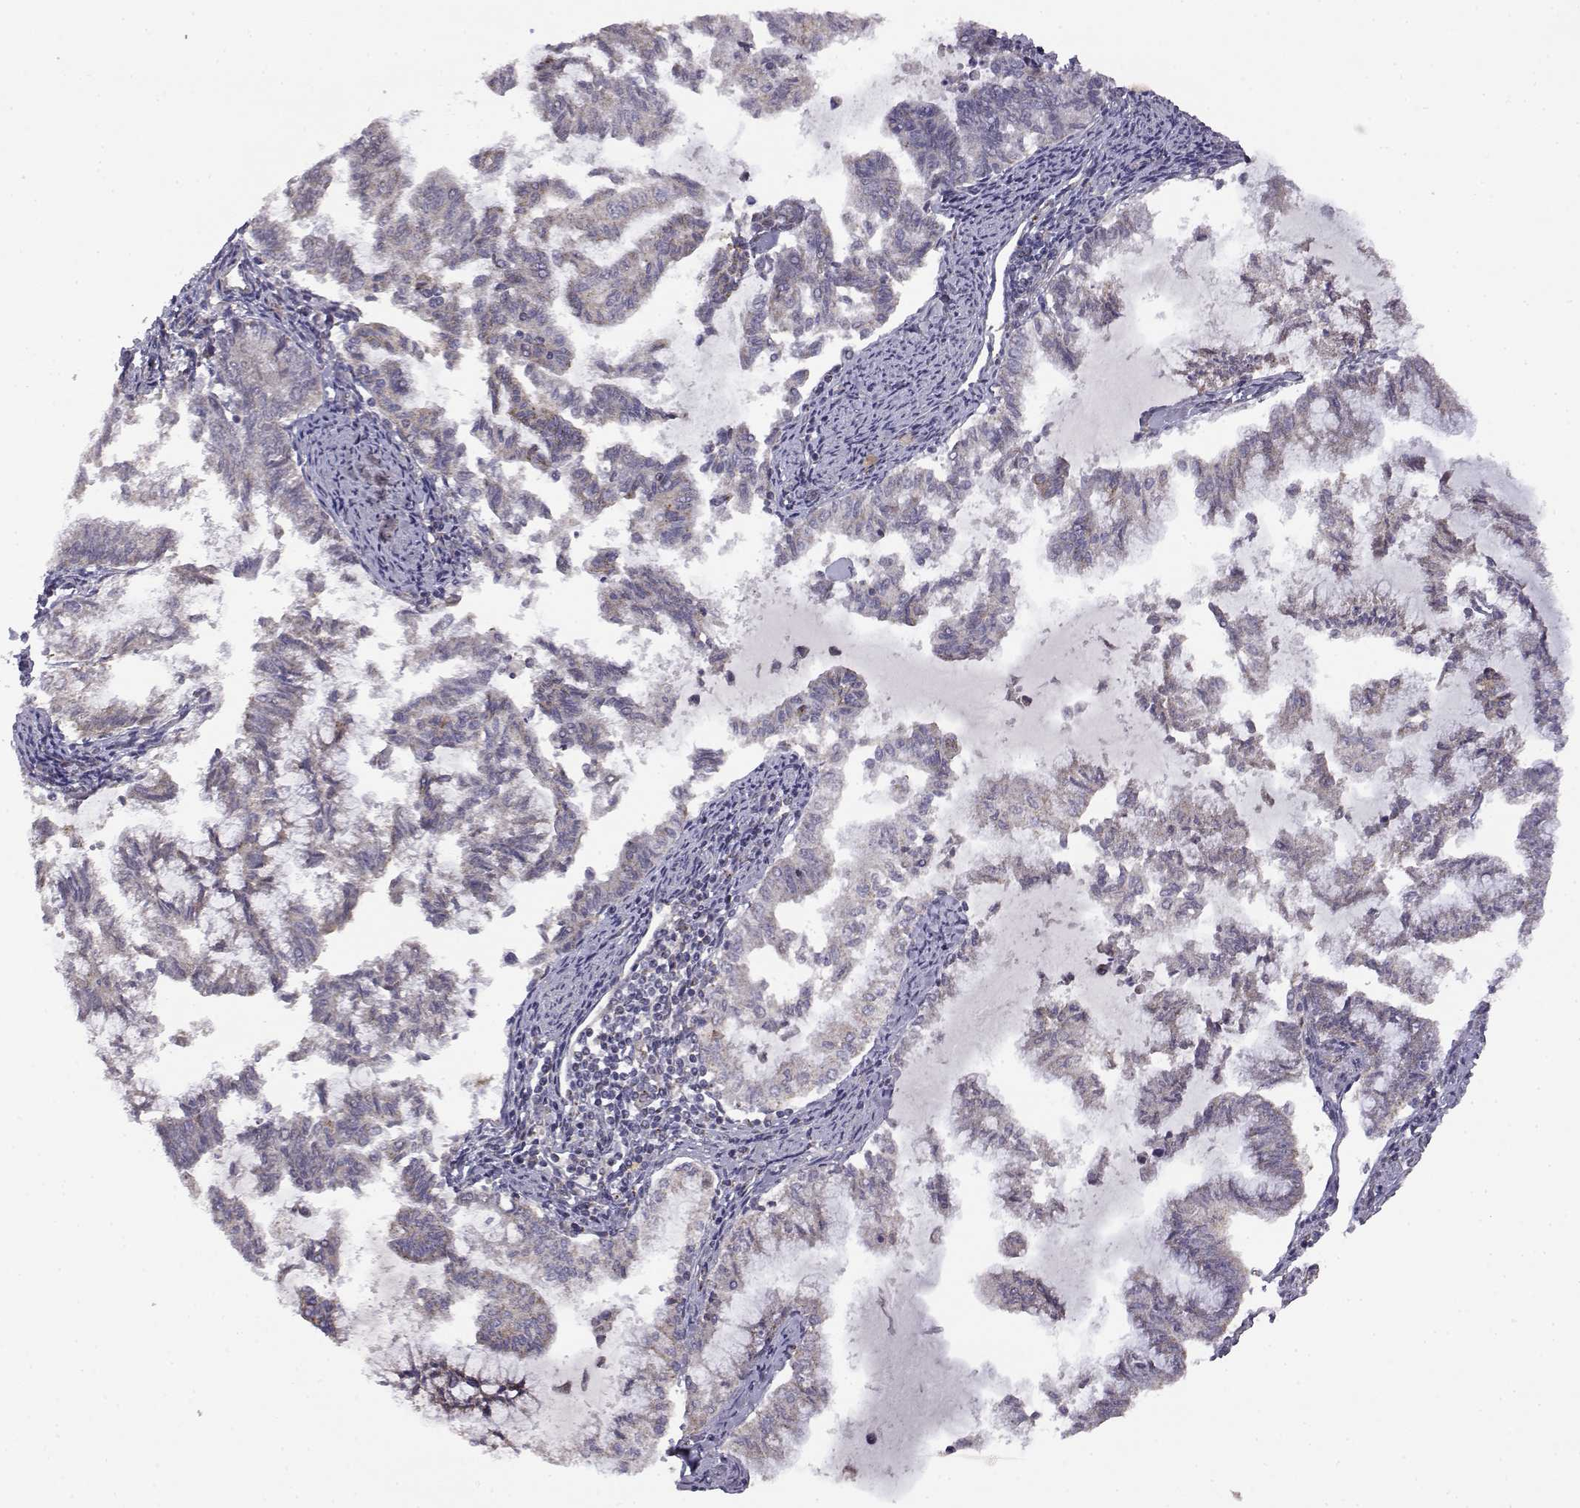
{"staining": {"intensity": "weak", "quantity": "<25%", "location": "cytoplasmic/membranous"}, "tissue": "endometrial cancer", "cell_type": "Tumor cells", "image_type": "cancer", "snomed": [{"axis": "morphology", "description": "Adenocarcinoma, NOS"}, {"axis": "topography", "description": "Endometrium"}], "caption": "Immunohistochemistry (IHC) image of neoplastic tissue: endometrial cancer stained with DAB (3,3'-diaminobenzidine) demonstrates no significant protein positivity in tumor cells.", "gene": "DDC", "patient": {"sex": "female", "age": 79}}